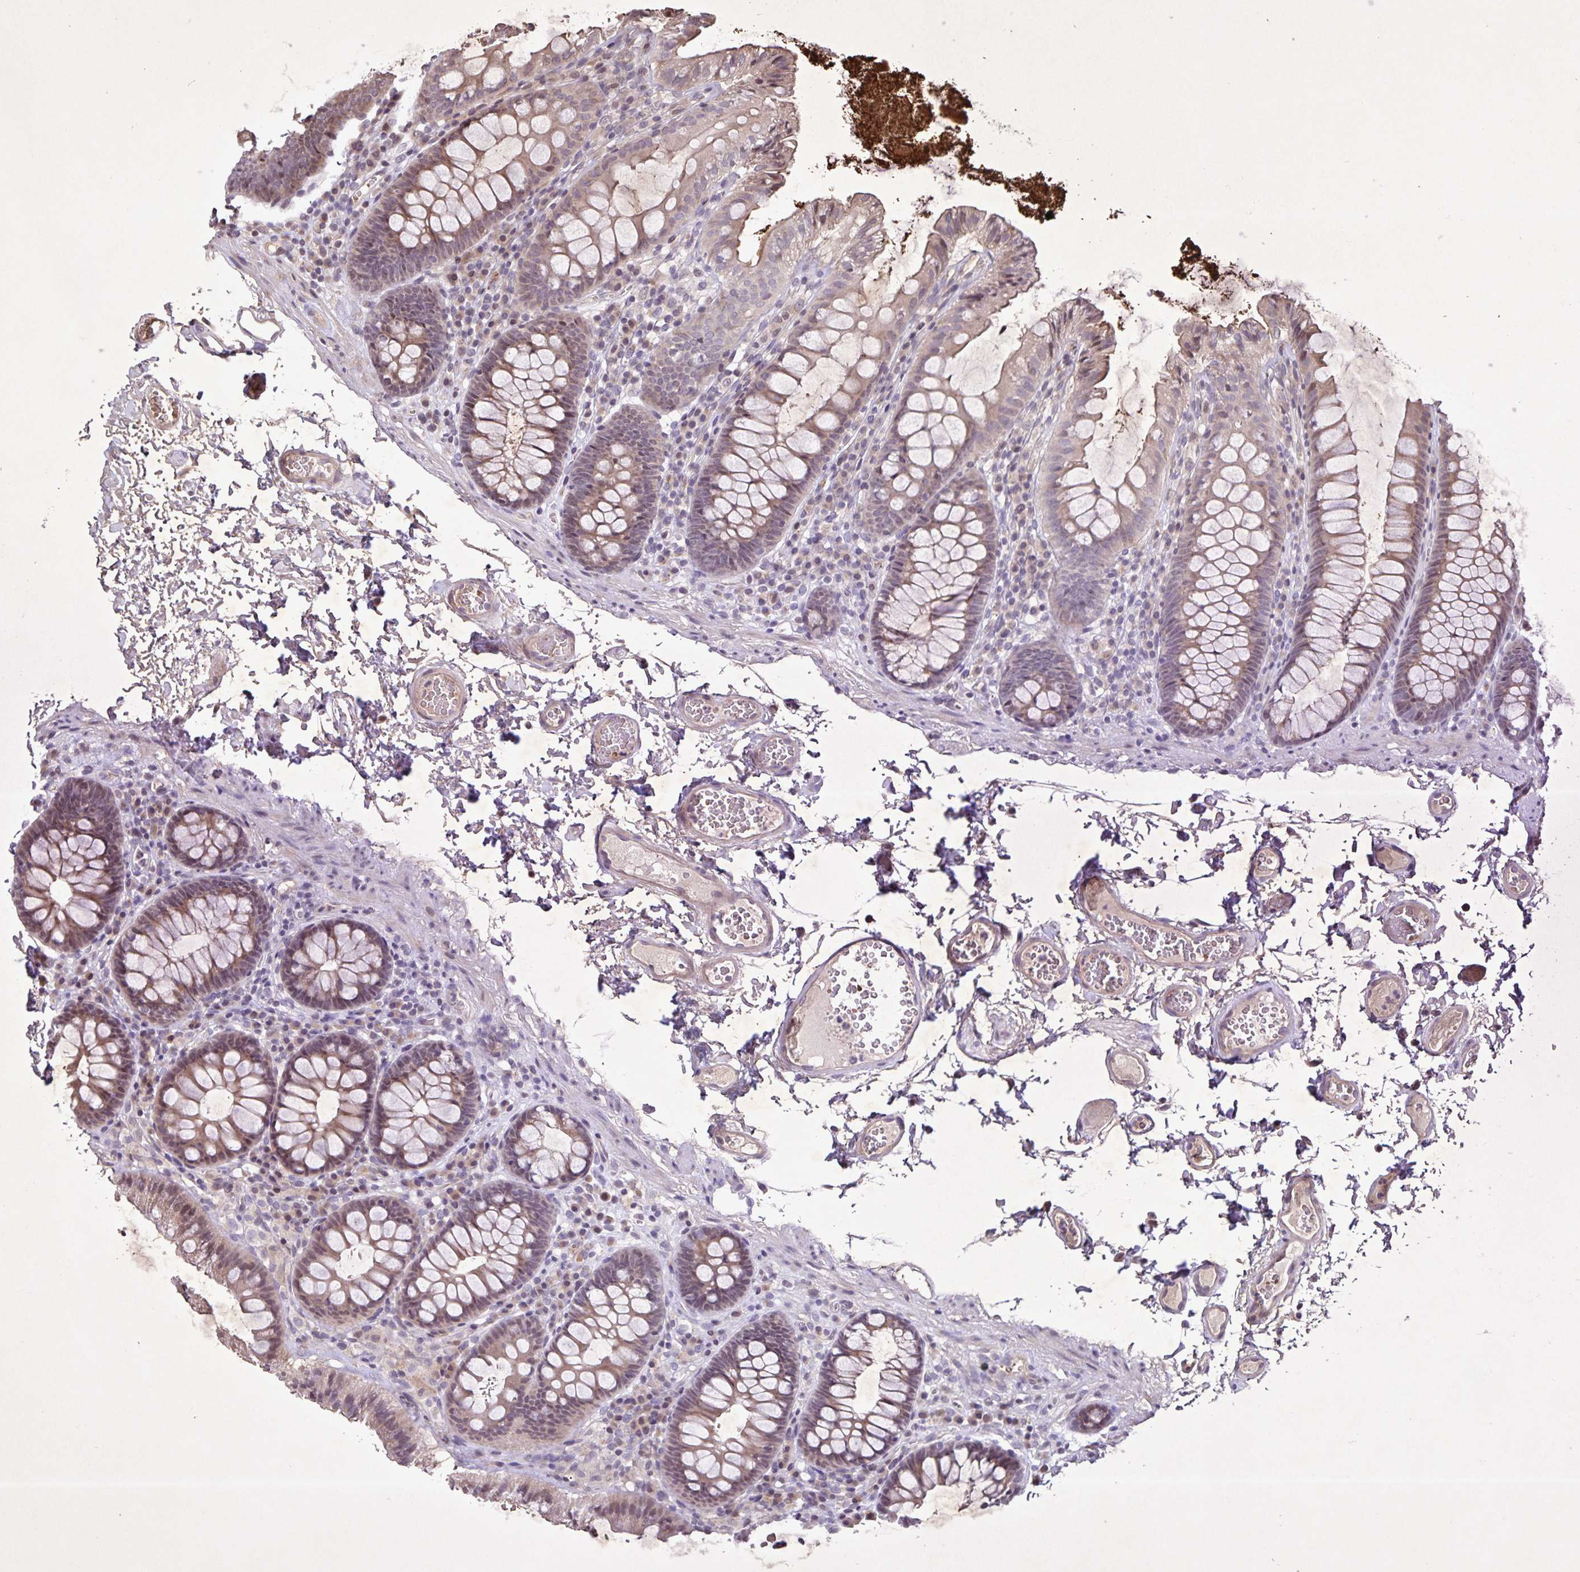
{"staining": {"intensity": "weak", "quantity": ">75%", "location": "cytoplasmic/membranous,nuclear"}, "tissue": "colon", "cell_type": "Endothelial cells", "image_type": "normal", "snomed": [{"axis": "morphology", "description": "Normal tissue, NOS"}, {"axis": "topography", "description": "Colon"}, {"axis": "topography", "description": "Peripheral nerve tissue"}], "caption": "A high-resolution histopathology image shows IHC staining of normal colon, which exhibits weak cytoplasmic/membranous,nuclear expression in approximately >75% of endothelial cells. (DAB IHC with brightfield microscopy, high magnification).", "gene": "GDF2", "patient": {"sex": "male", "age": 84}}